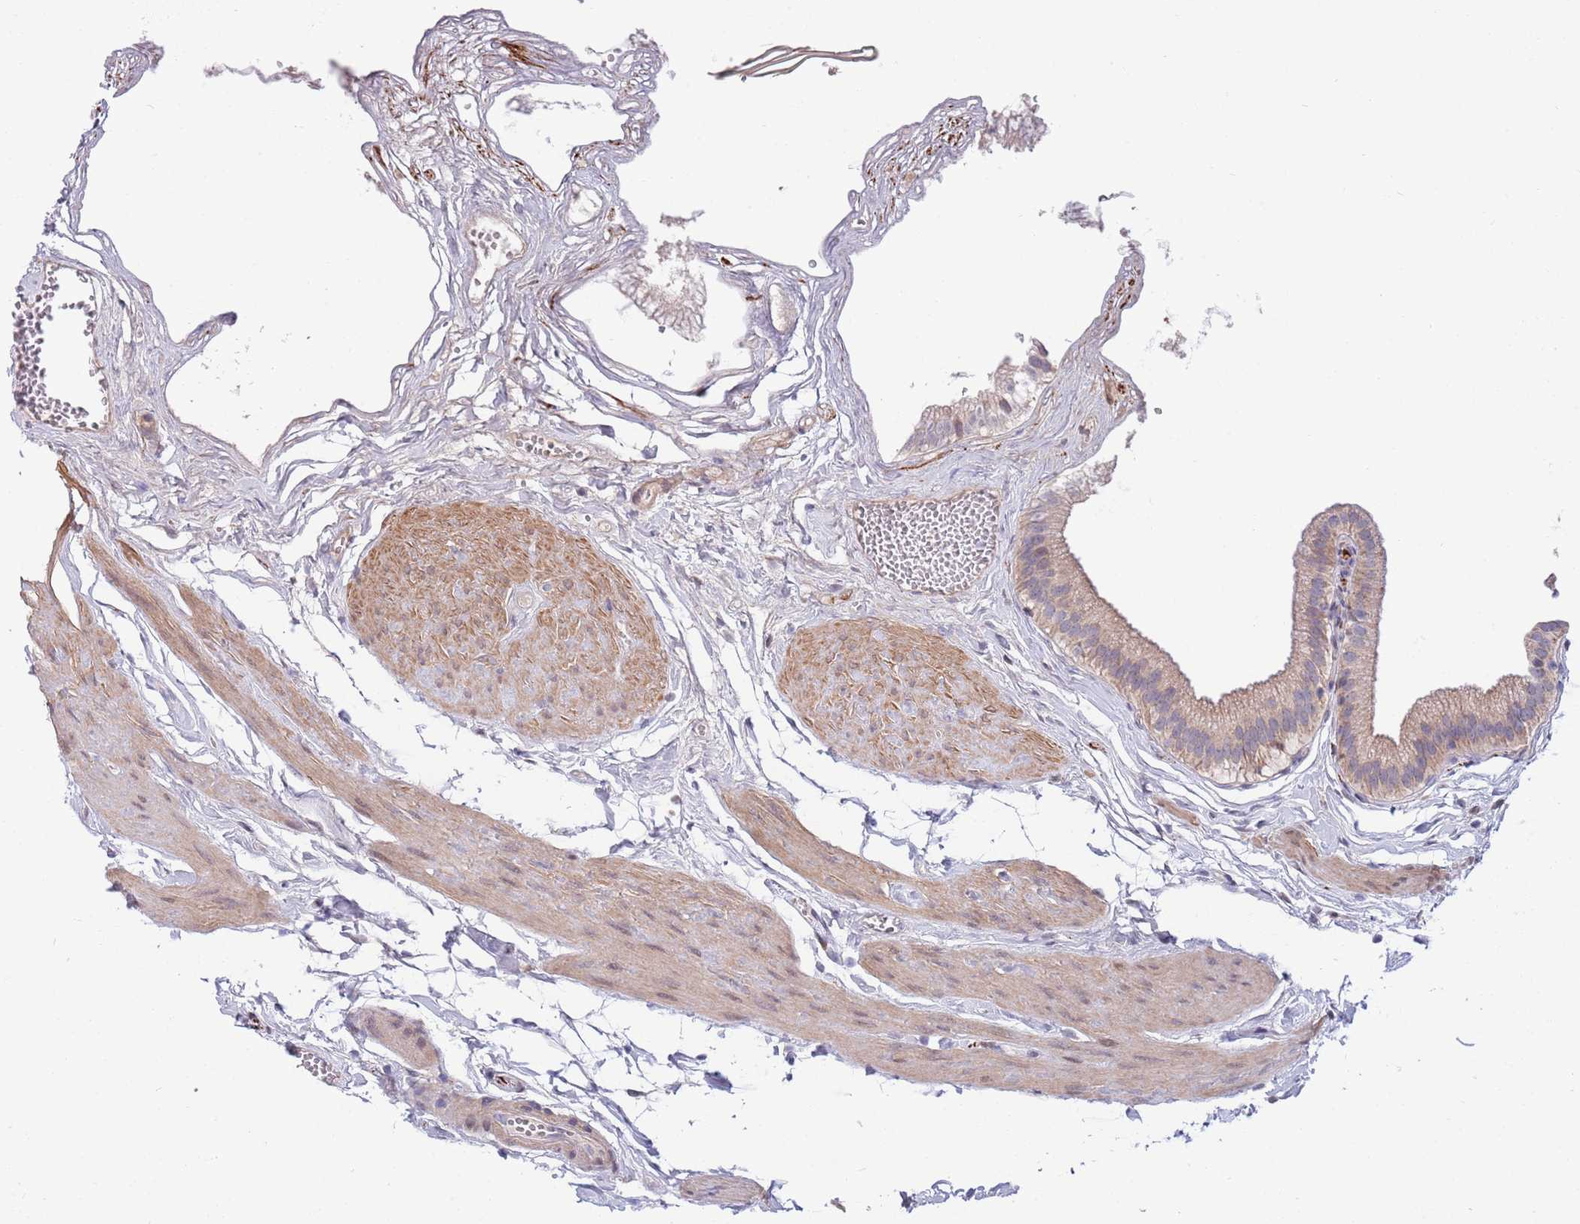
{"staining": {"intensity": "moderate", "quantity": "25%-75%", "location": "cytoplasmic/membranous,nuclear"}, "tissue": "gallbladder", "cell_type": "Glandular cells", "image_type": "normal", "snomed": [{"axis": "morphology", "description": "Normal tissue, NOS"}, {"axis": "topography", "description": "Gallbladder"}], "caption": "Moderate cytoplasmic/membranous,nuclear protein positivity is appreciated in about 25%-75% of glandular cells in gallbladder.", "gene": "NLRP6", "patient": {"sex": "female", "age": 54}}